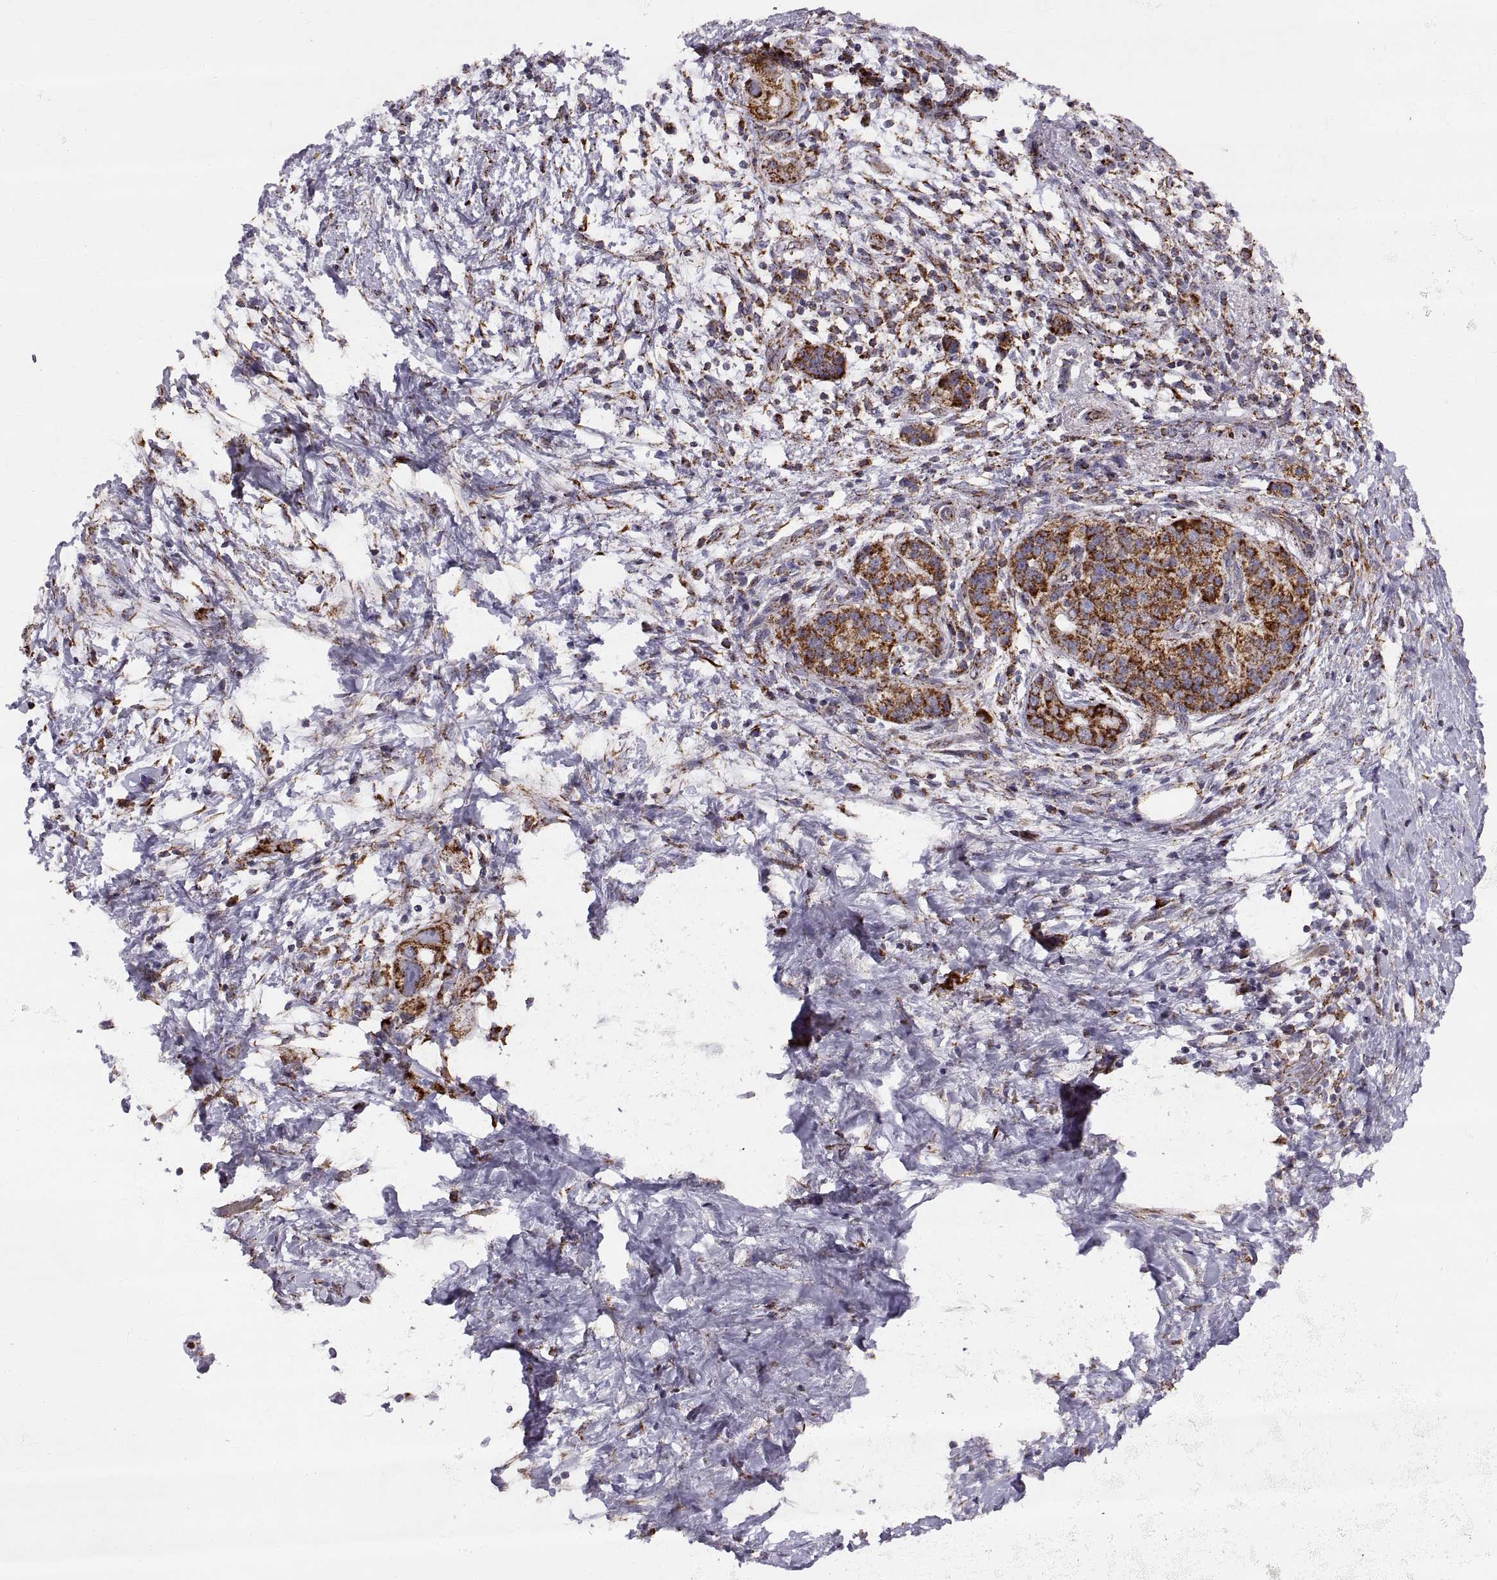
{"staining": {"intensity": "strong", "quantity": ">75%", "location": "cytoplasmic/membranous"}, "tissue": "pancreatic cancer", "cell_type": "Tumor cells", "image_type": "cancer", "snomed": [{"axis": "morphology", "description": "Adenocarcinoma, NOS"}, {"axis": "topography", "description": "Pancreas"}], "caption": "A high amount of strong cytoplasmic/membranous positivity is seen in approximately >75% of tumor cells in pancreatic adenocarcinoma tissue.", "gene": "ARSD", "patient": {"sex": "female", "age": 72}}